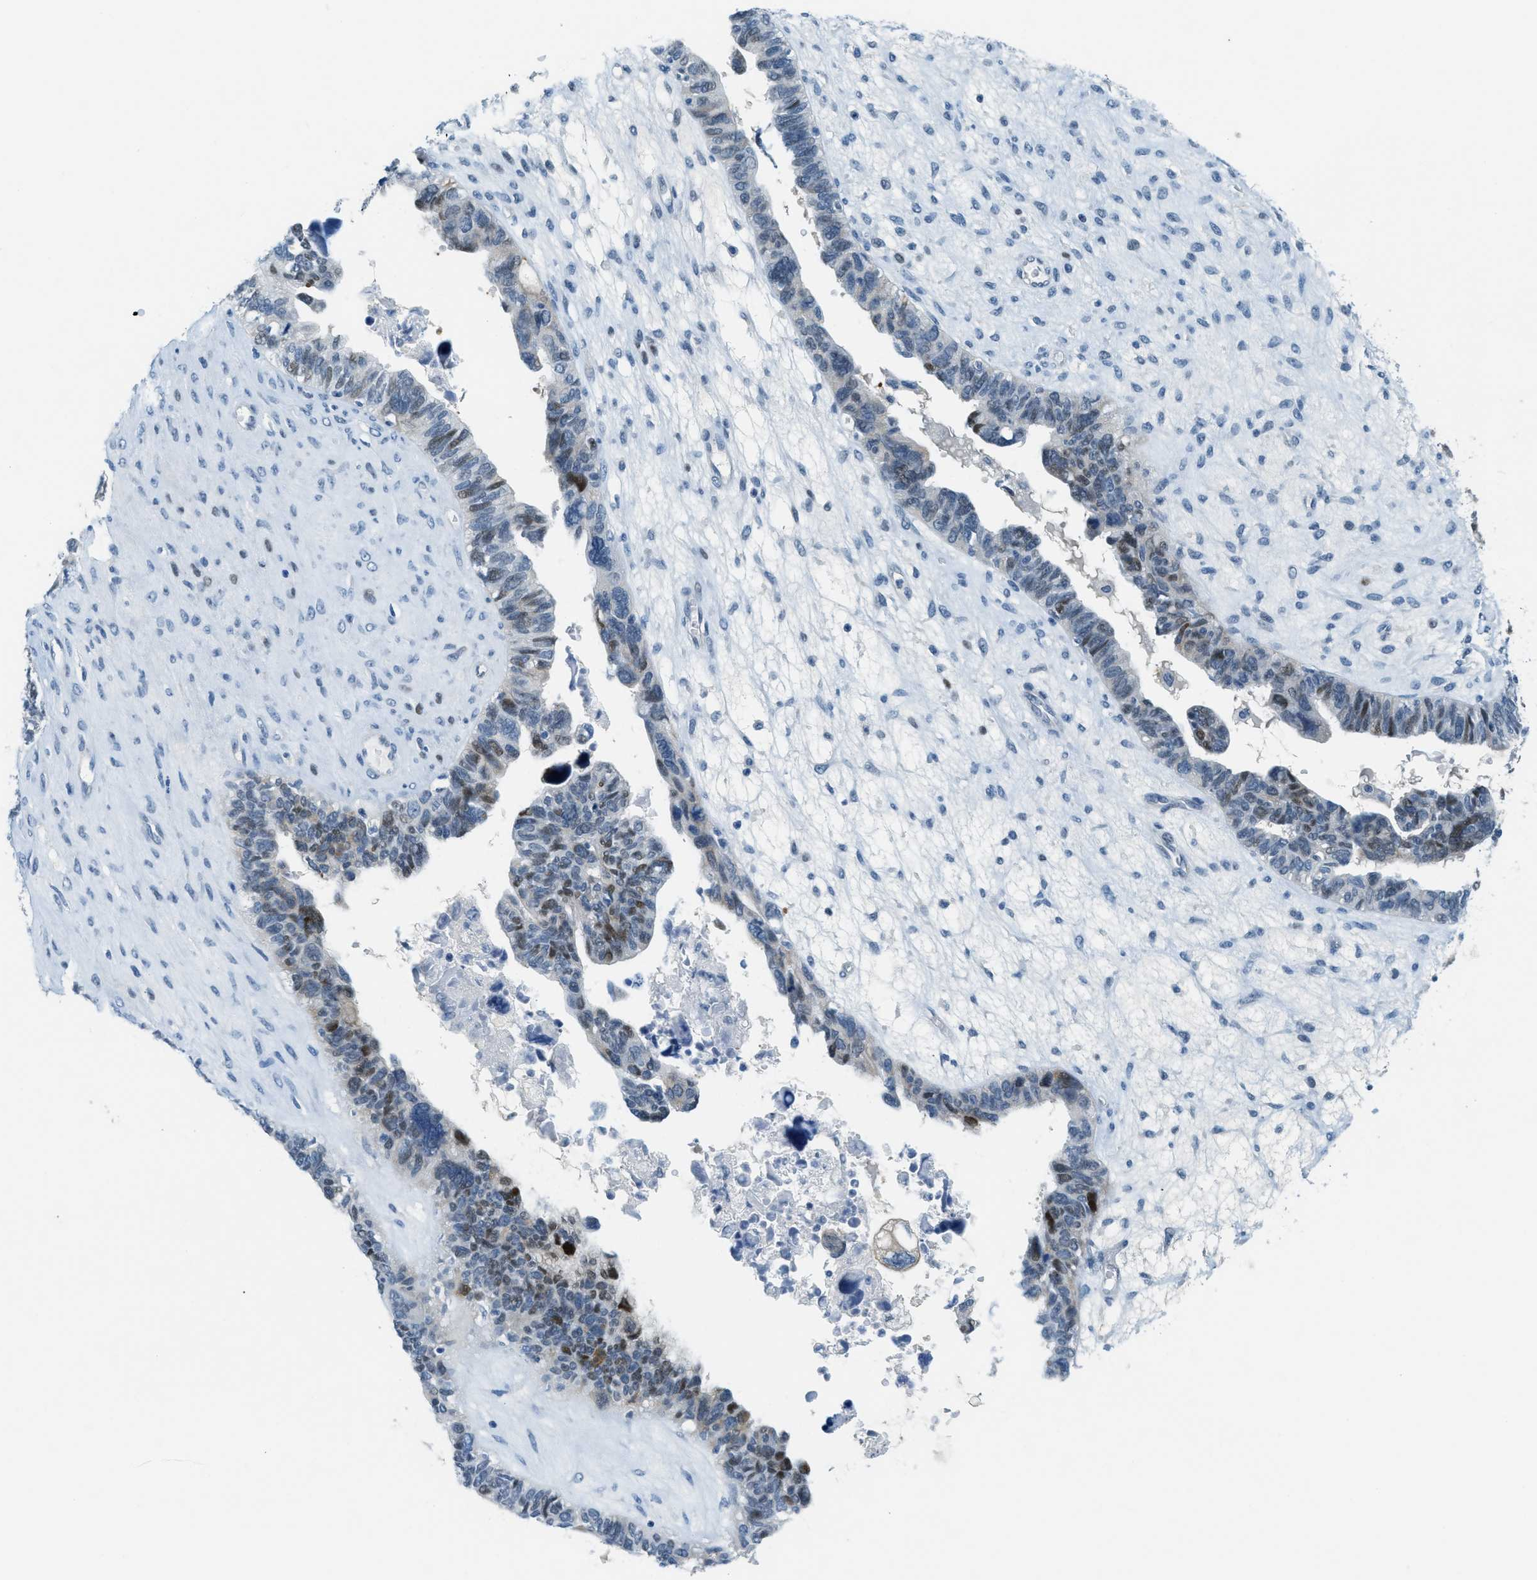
{"staining": {"intensity": "moderate", "quantity": "<25%", "location": "cytoplasmic/membranous,nuclear"}, "tissue": "ovarian cancer", "cell_type": "Tumor cells", "image_type": "cancer", "snomed": [{"axis": "morphology", "description": "Cystadenocarcinoma, serous, NOS"}, {"axis": "topography", "description": "Ovary"}], "caption": "This histopathology image reveals immunohistochemistry staining of human ovarian cancer, with low moderate cytoplasmic/membranous and nuclear staining in approximately <25% of tumor cells.", "gene": "CYP4X1", "patient": {"sex": "female", "age": 79}}